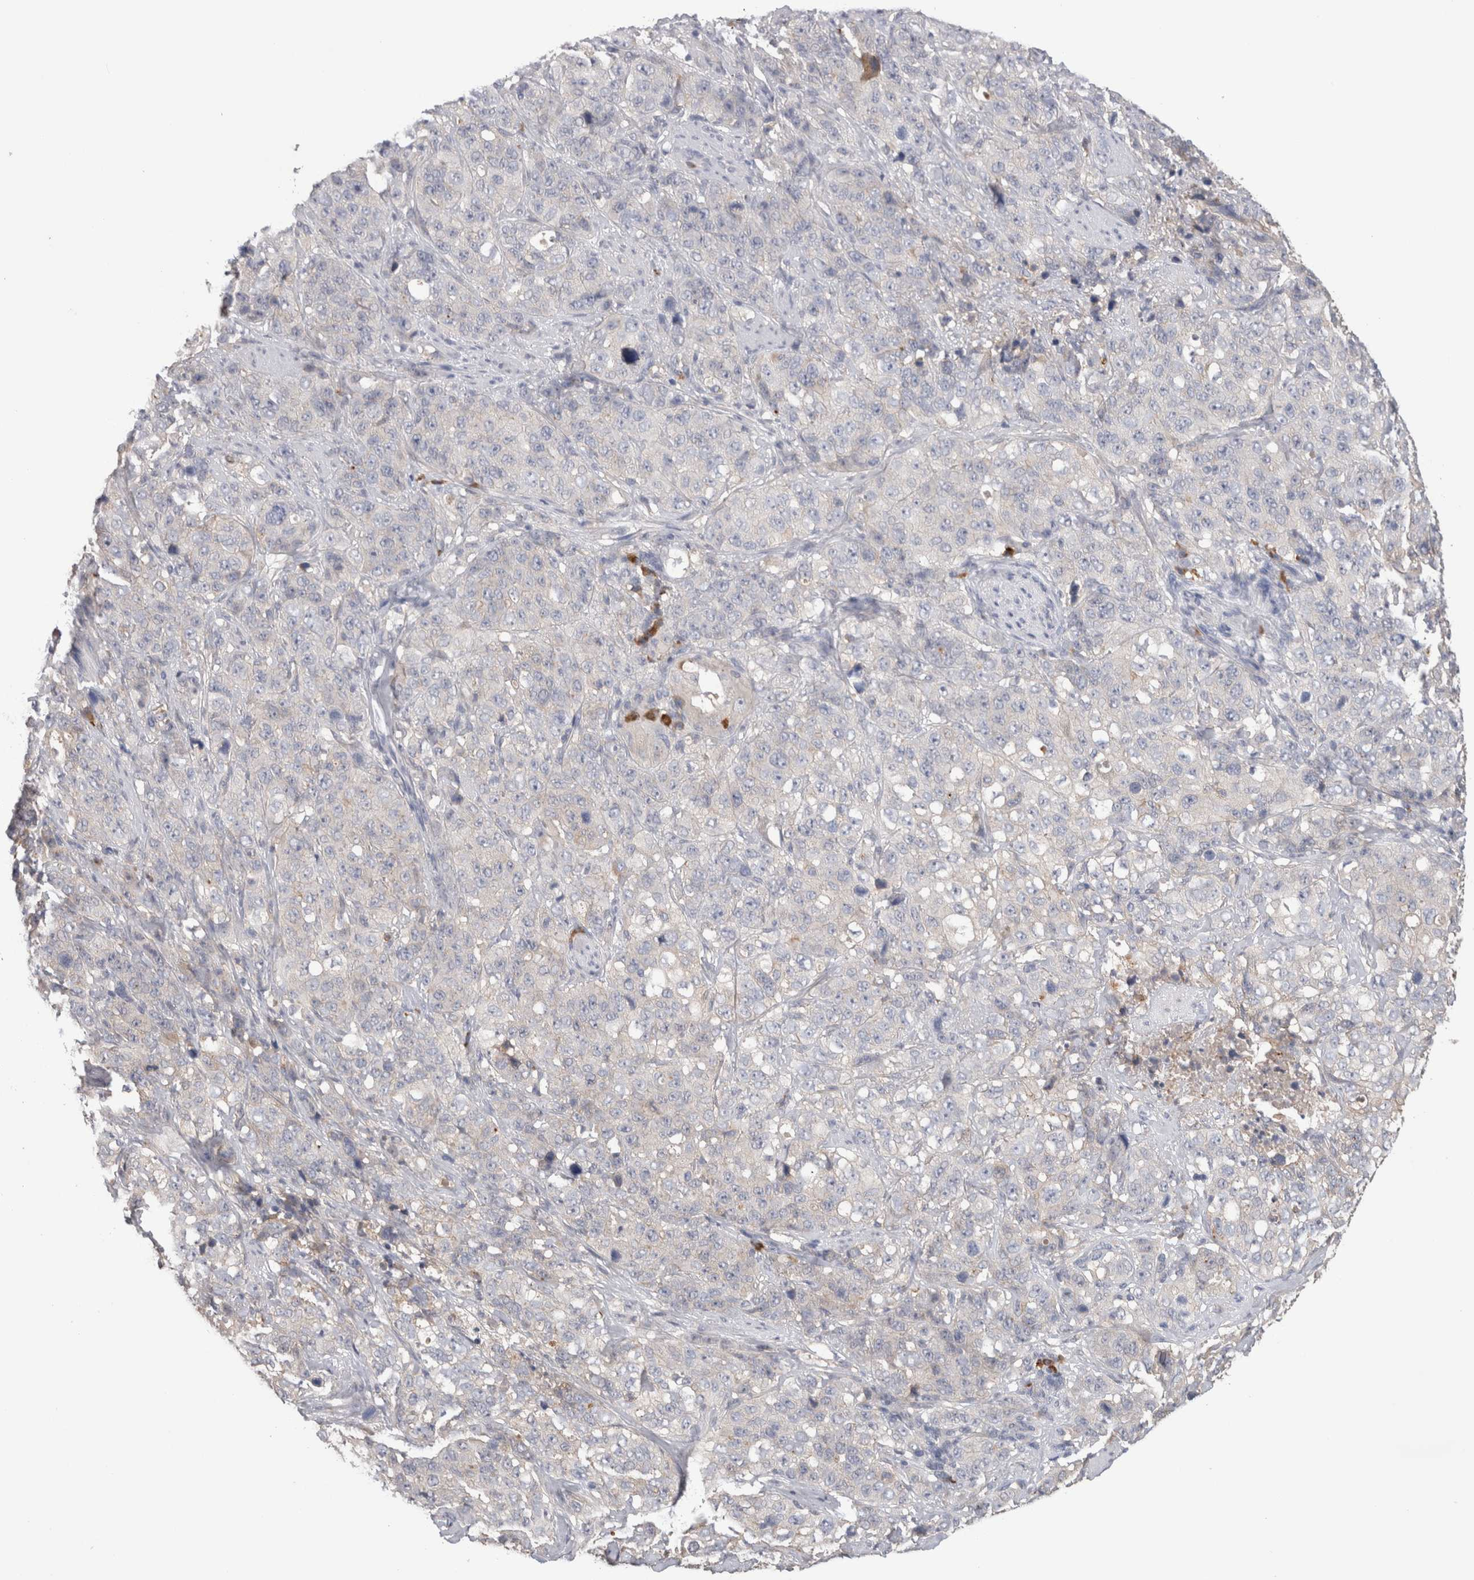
{"staining": {"intensity": "negative", "quantity": "none", "location": "none"}, "tissue": "stomach cancer", "cell_type": "Tumor cells", "image_type": "cancer", "snomed": [{"axis": "morphology", "description": "Adenocarcinoma, NOS"}, {"axis": "topography", "description": "Stomach"}], "caption": "DAB (3,3'-diaminobenzidine) immunohistochemical staining of human adenocarcinoma (stomach) displays no significant staining in tumor cells.", "gene": "PPP3CC", "patient": {"sex": "male", "age": 48}}